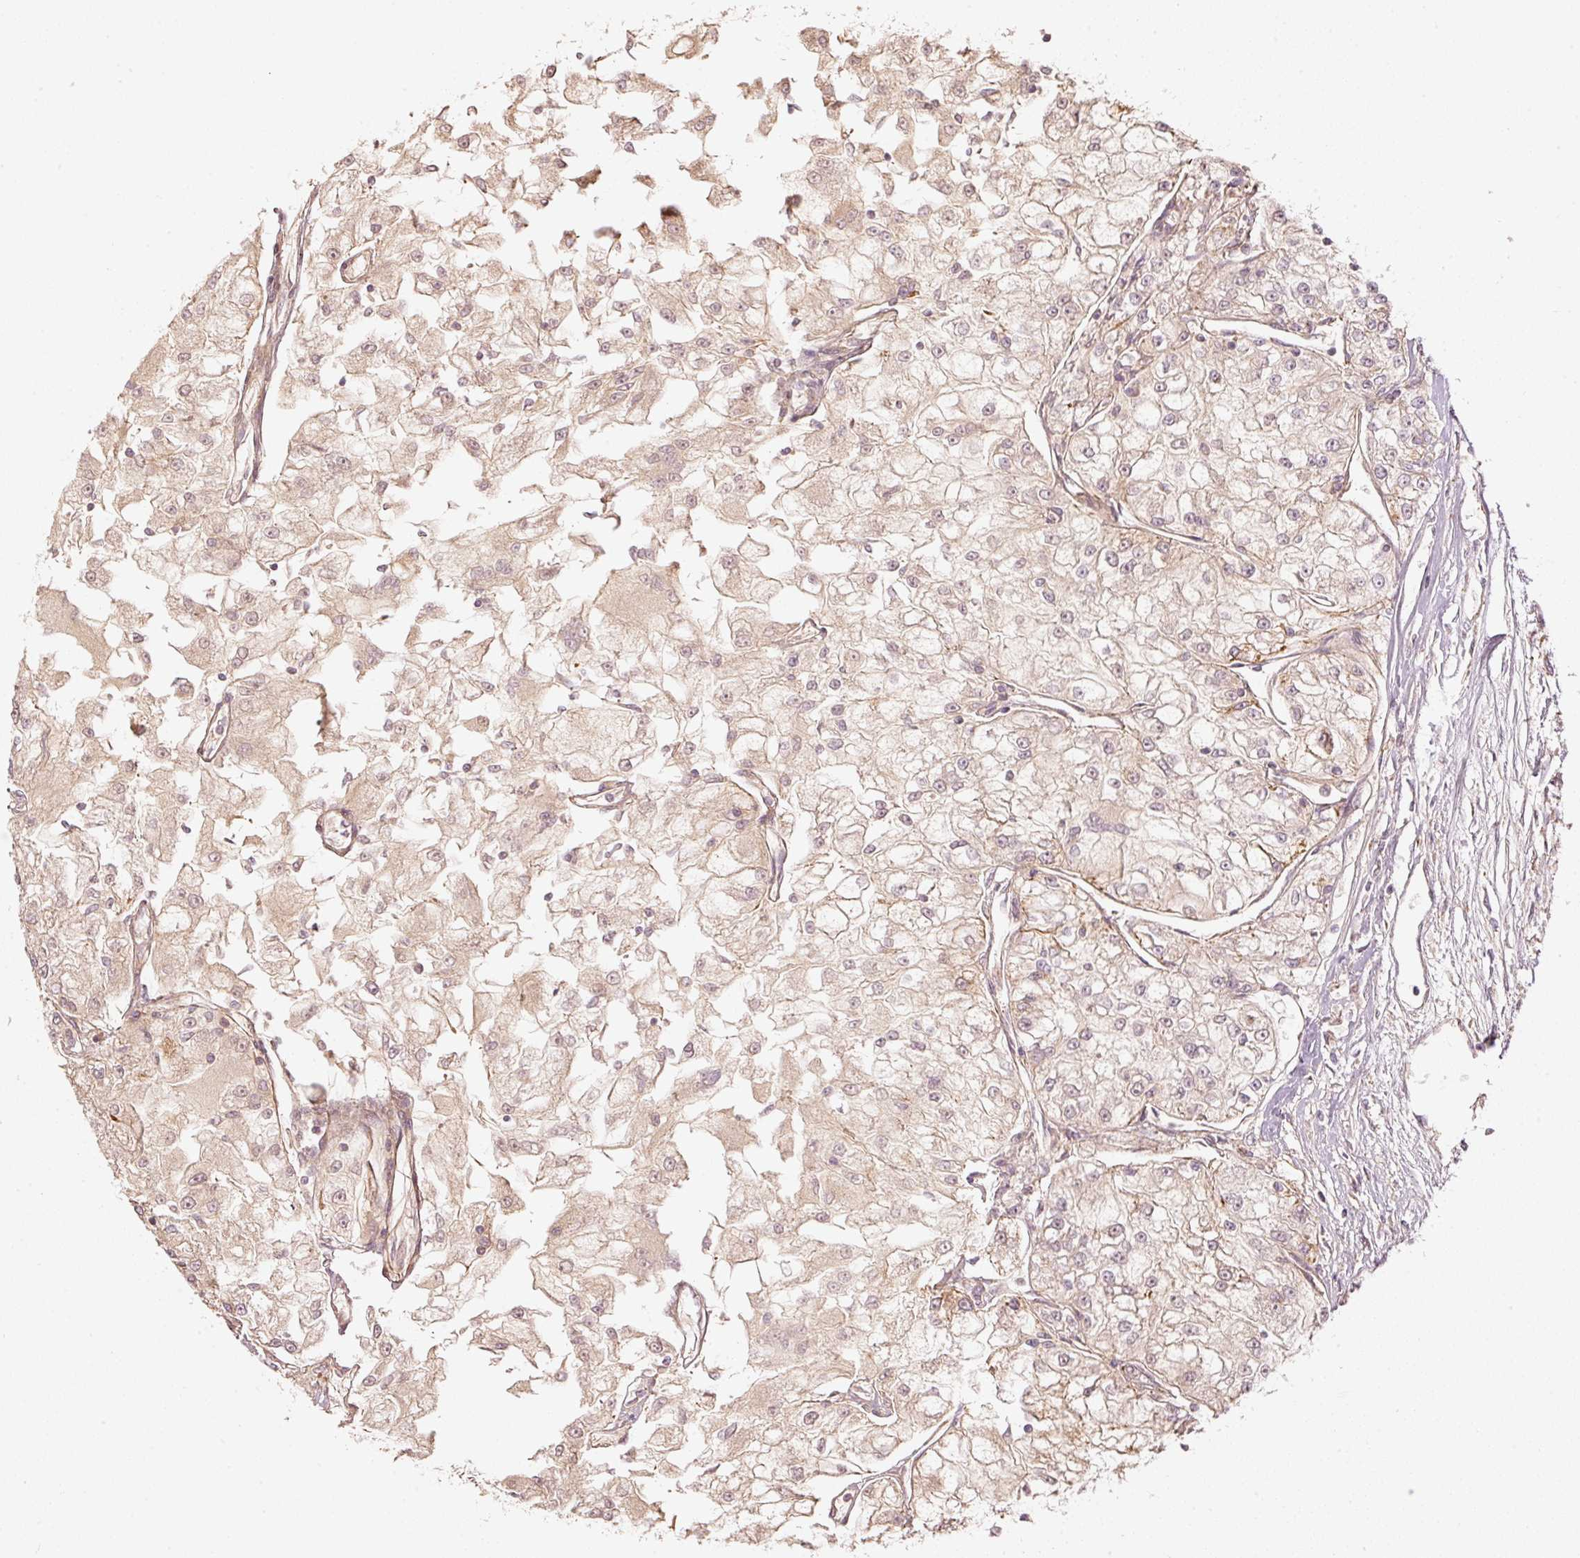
{"staining": {"intensity": "moderate", "quantity": ">75%", "location": "cytoplasmic/membranous"}, "tissue": "renal cancer", "cell_type": "Tumor cells", "image_type": "cancer", "snomed": [{"axis": "morphology", "description": "Adenocarcinoma, NOS"}, {"axis": "topography", "description": "Kidney"}], "caption": "Adenocarcinoma (renal) tissue reveals moderate cytoplasmic/membranous positivity in approximately >75% of tumor cells", "gene": "C17orf98", "patient": {"sex": "female", "age": 72}}